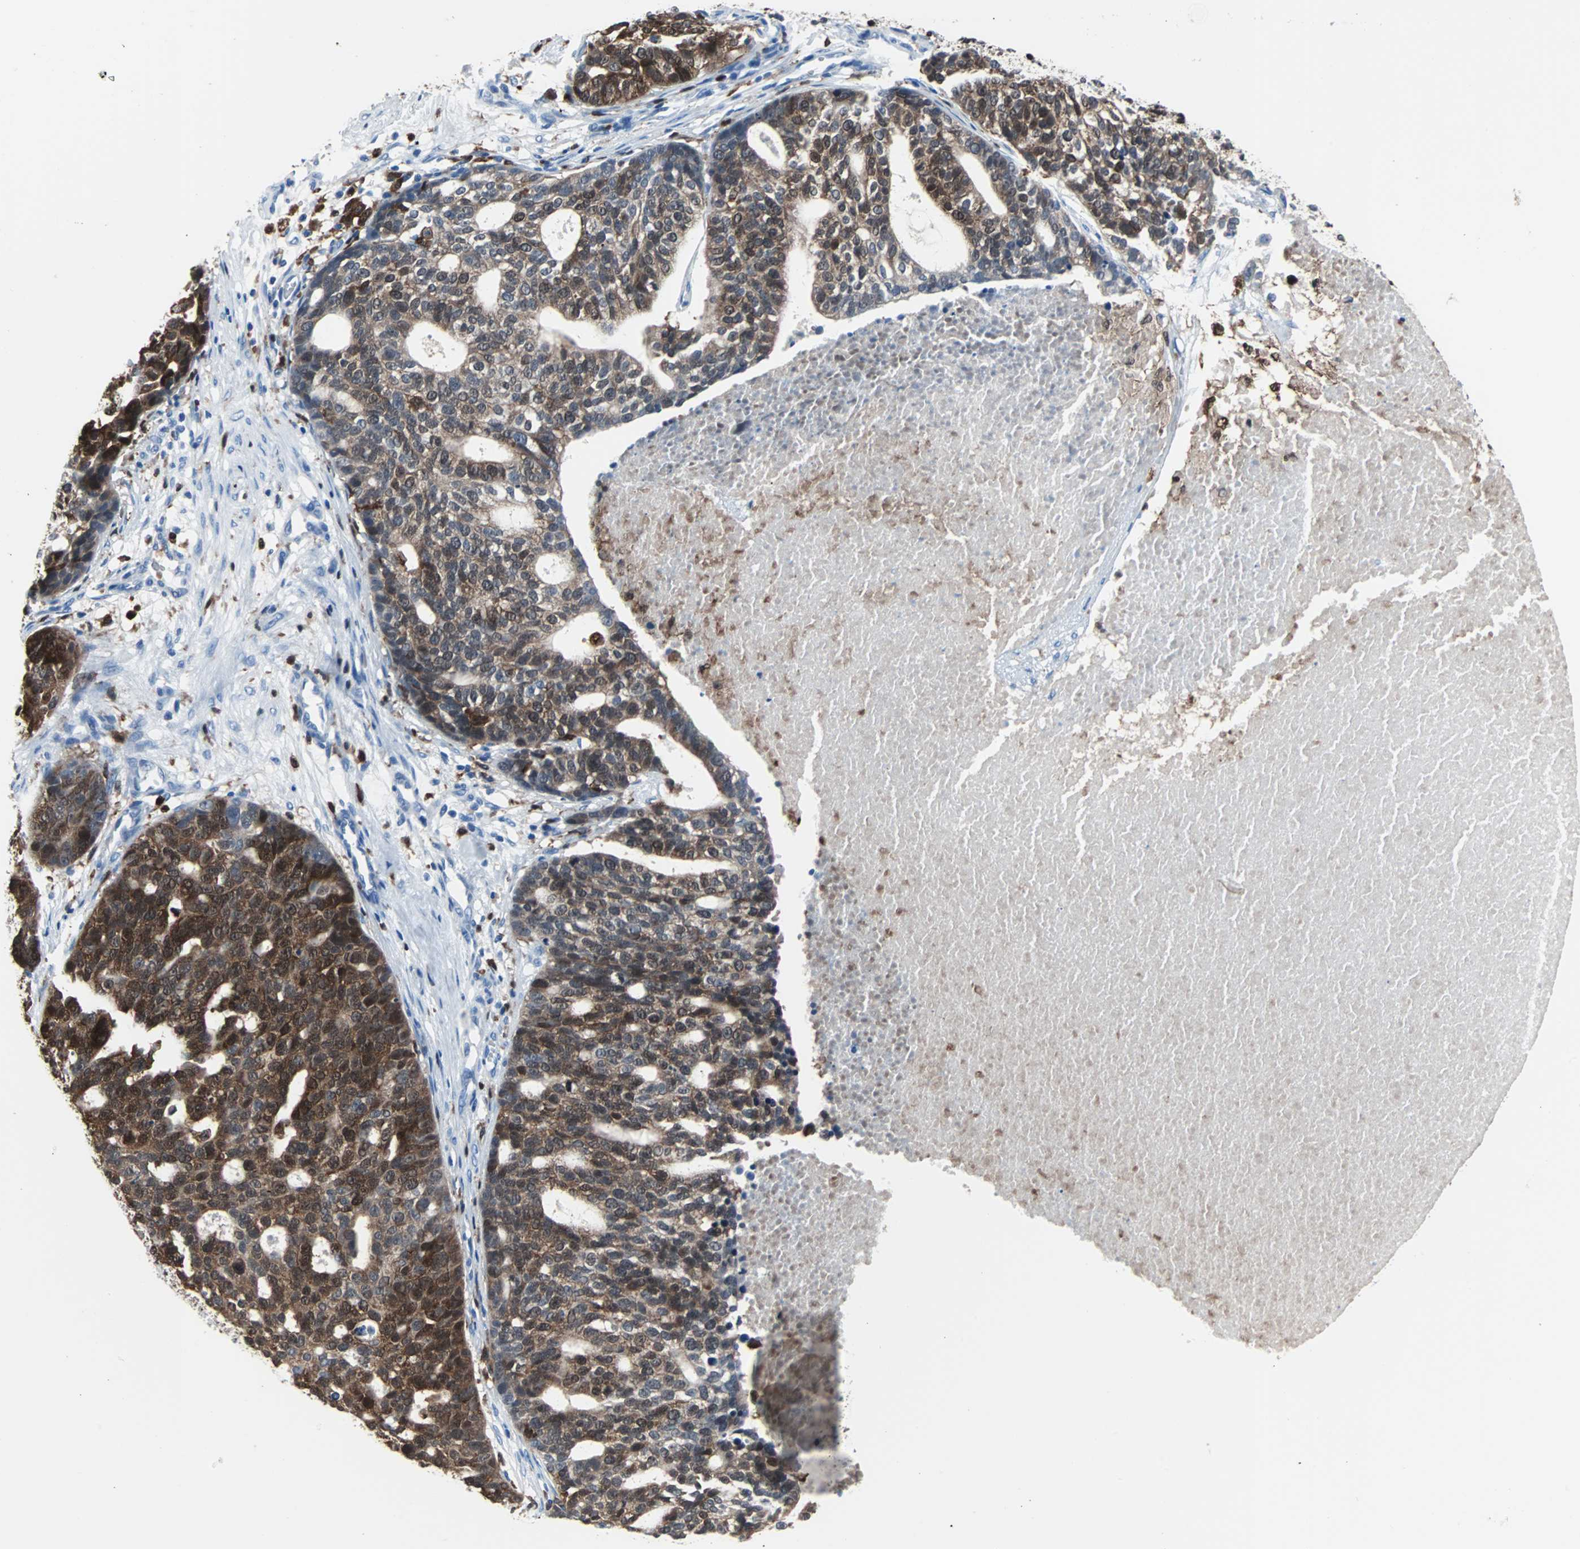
{"staining": {"intensity": "strong", "quantity": "25%-75%", "location": "cytoplasmic/membranous"}, "tissue": "ovarian cancer", "cell_type": "Tumor cells", "image_type": "cancer", "snomed": [{"axis": "morphology", "description": "Cystadenocarcinoma, serous, NOS"}, {"axis": "topography", "description": "Ovary"}], "caption": "The image exhibits staining of ovarian serous cystadenocarcinoma, revealing strong cytoplasmic/membranous protein expression (brown color) within tumor cells. (DAB = brown stain, brightfield microscopy at high magnification).", "gene": "SYK", "patient": {"sex": "female", "age": 59}}